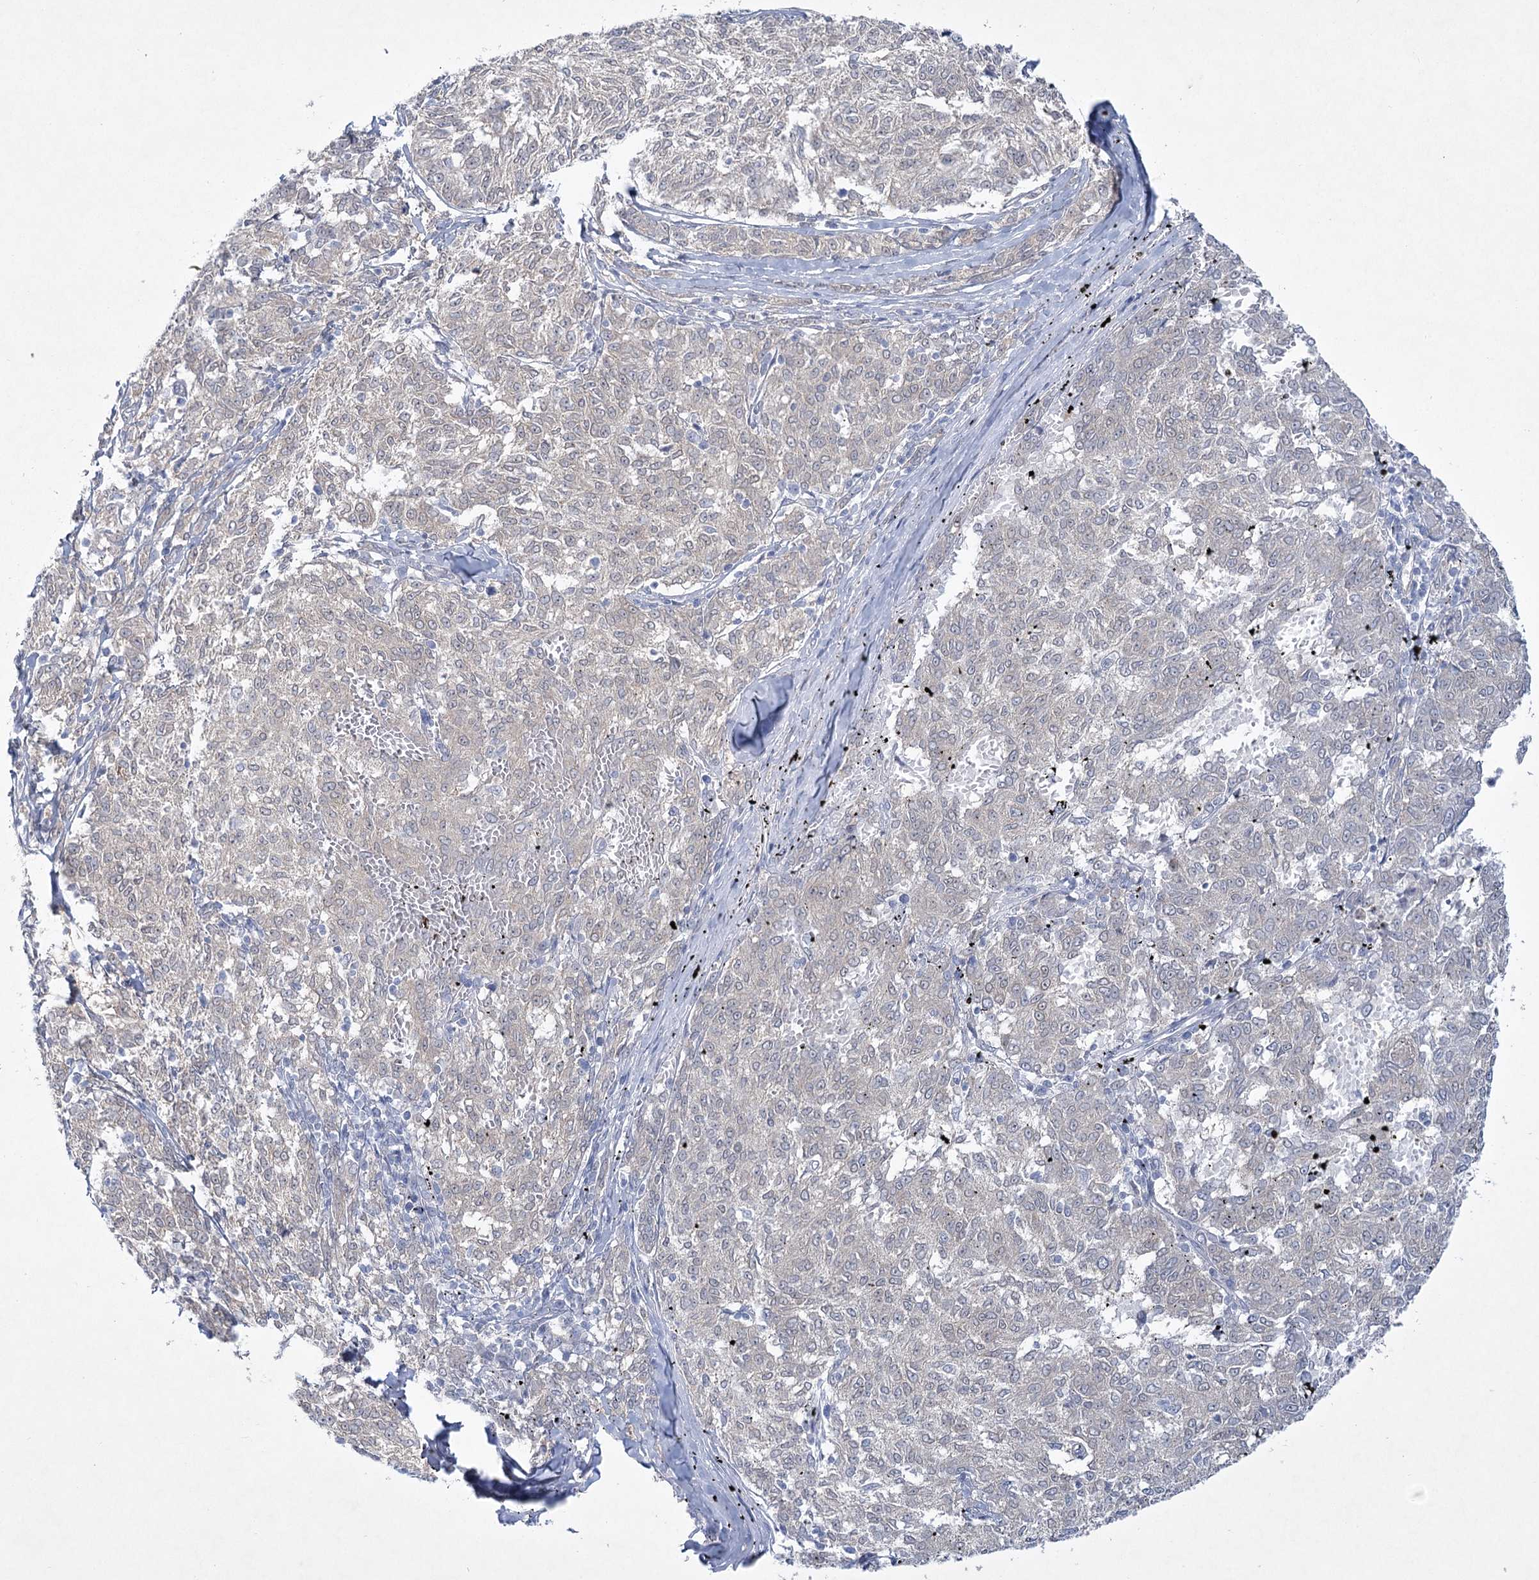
{"staining": {"intensity": "negative", "quantity": "none", "location": "none"}, "tissue": "melanoma", "cell_type": "Tumor cells", "image_type": "cancer", "snomed": [{"axis": "morphology", "description": "Malignant melanoma, NOS"}, {"axis": "topography", "description": "Skin"}], "caption": "This photomicrograph is of melanoma stained with immunohistochemistry to label a protein in brown with the nuclei are counter-stained blue. There is no staining in tumor cells.", "gene": "AAMDC", "patient": {"sex": "female", "age": 72}}